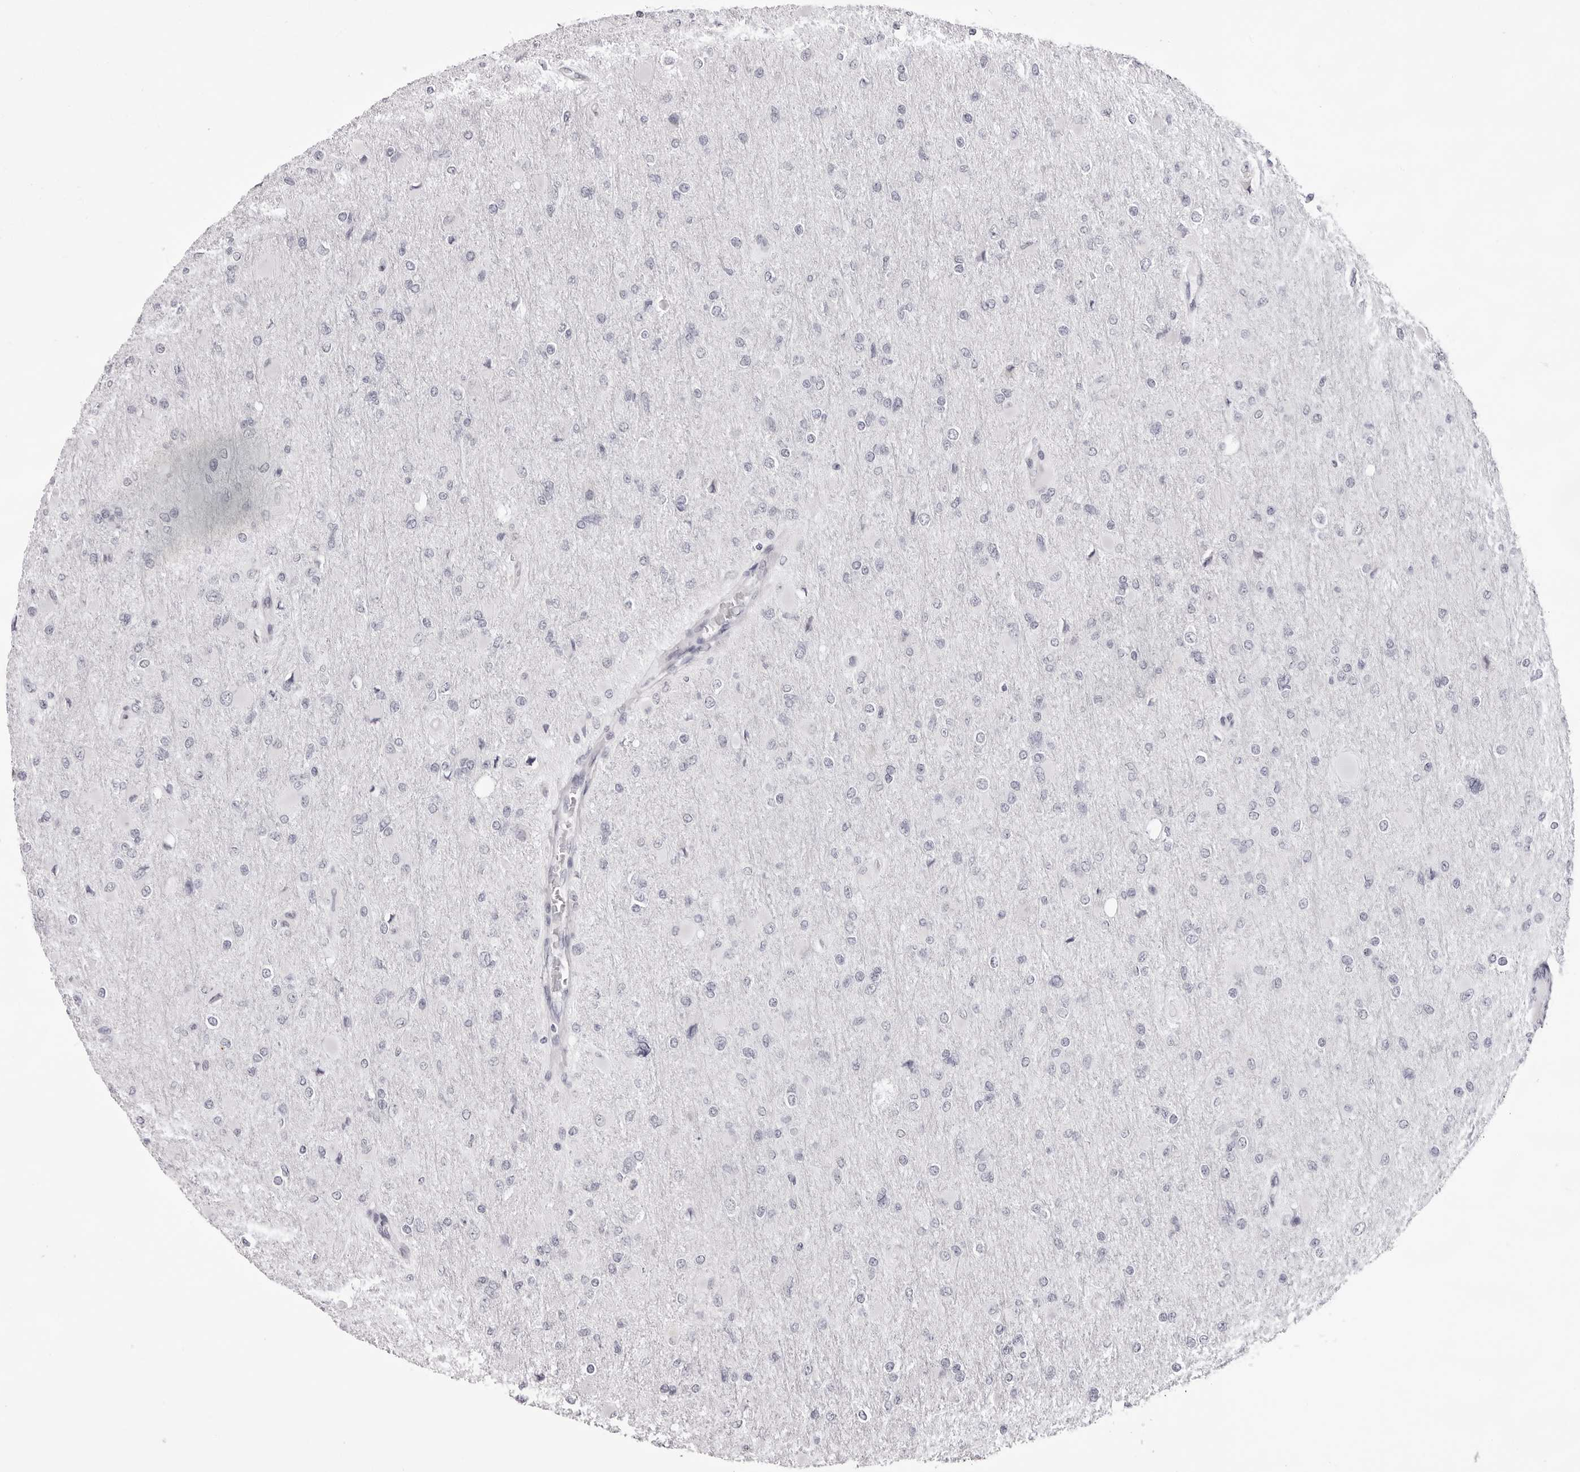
{"staining": {"intensity": "negative", "quantity": "none", "location": "none"}, "tissue": "glioma", "cell_type": "Tumor cells", "image_type": "cancer", "snomed": [{"axis": "morphology", "description": "Glioma, malignant, High grade"}, {"axis": "topography", "description": "Cerebral cortex"}], "caption": "Photomicrograph shows no significant protein expression in tumor cells of glioma.", "gene": "SMIM2", "patient": {"sex": "female", "age": 36}}